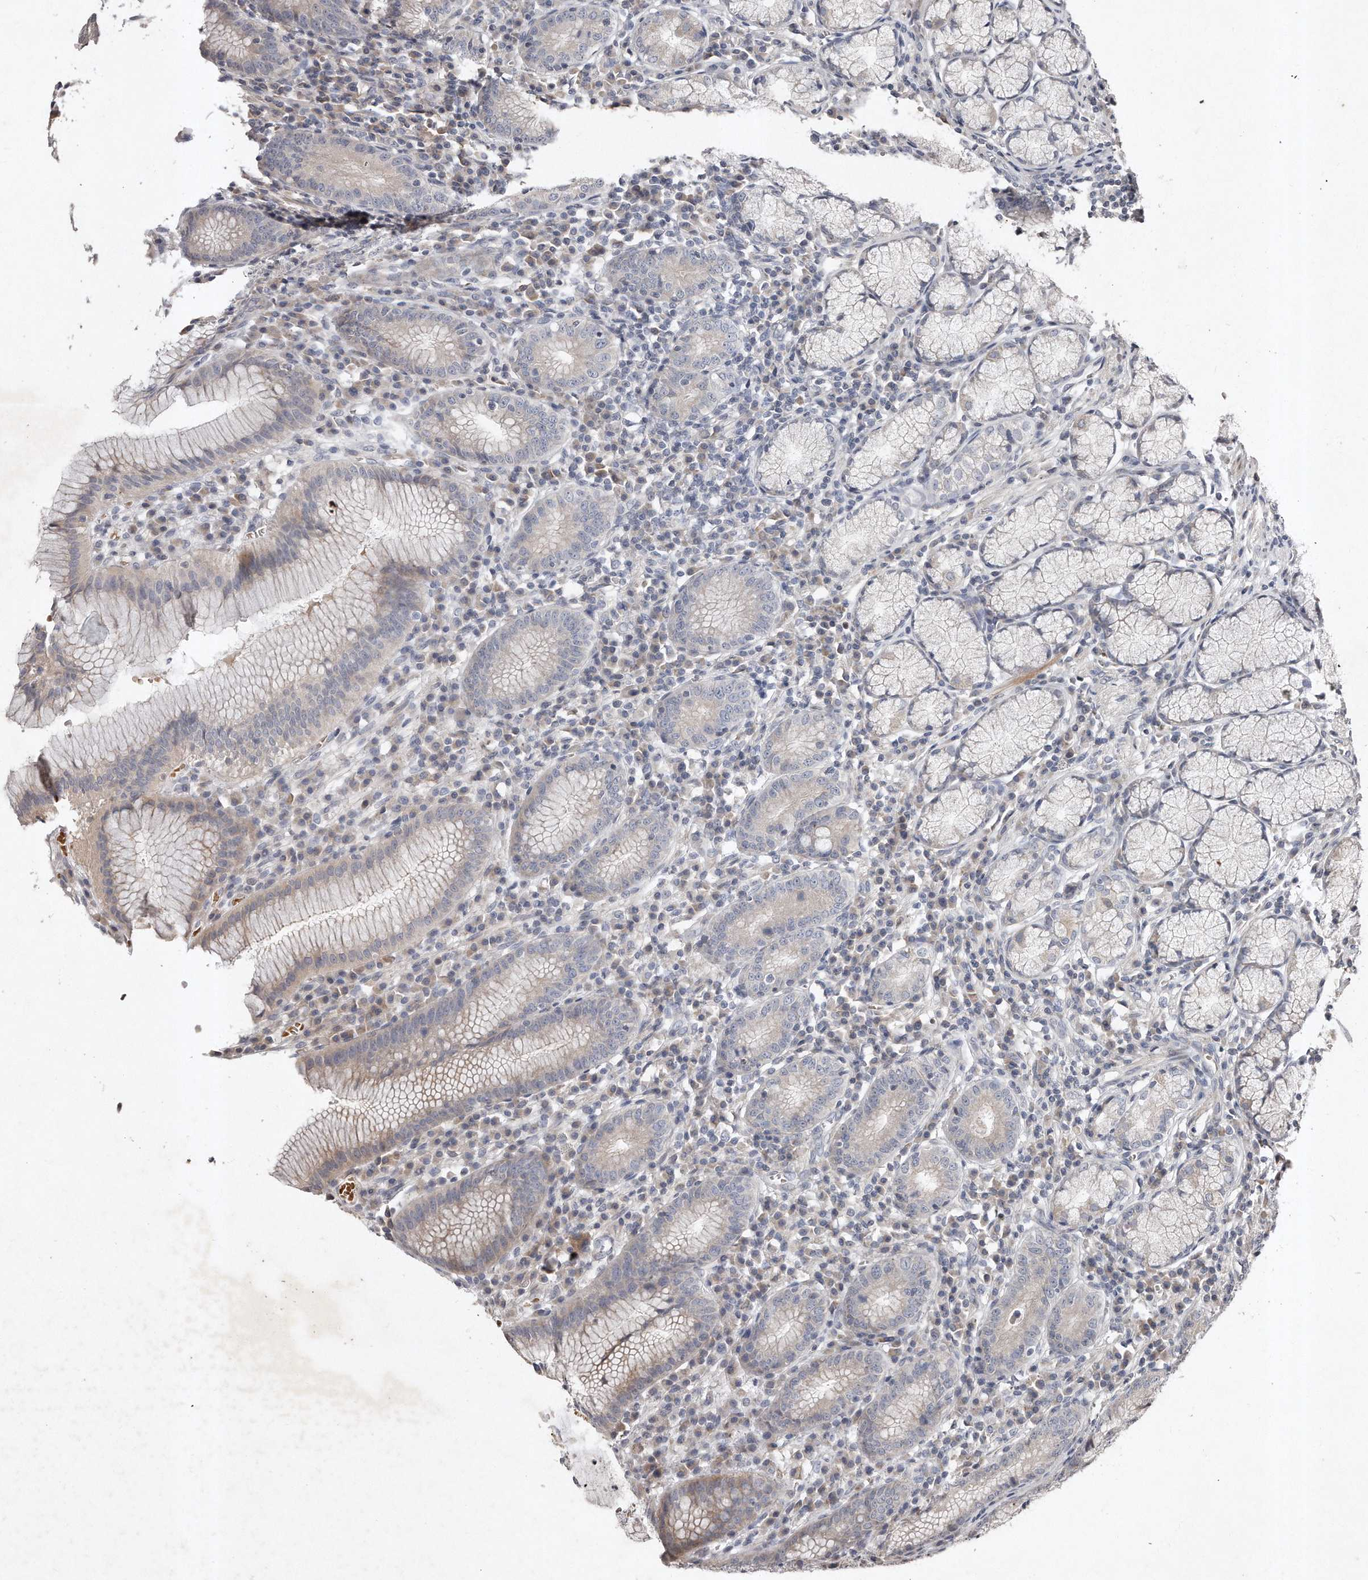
{"staining": {"intensity": "weak", "quantity": "<25%", "location": "cytoplasmic/membranous"}, "tissue": "stomach", "cell_type": "Glandular cells", "image_type": "normal", "snomed": [{"axis": "morphology", "description": "Normal tissue, NOS"}, {"axis": "topography", "description": "Stomach"}], "caption": "The IHC photomicrograph has no significant expression in glandular cells of stomach. Brightfield microscopy of IHC stained with DAB (brown) and hematoxylin (blue), captured at high magnification.", "gene": "TECR", "patient": {"sex": "male", "age": 55}}